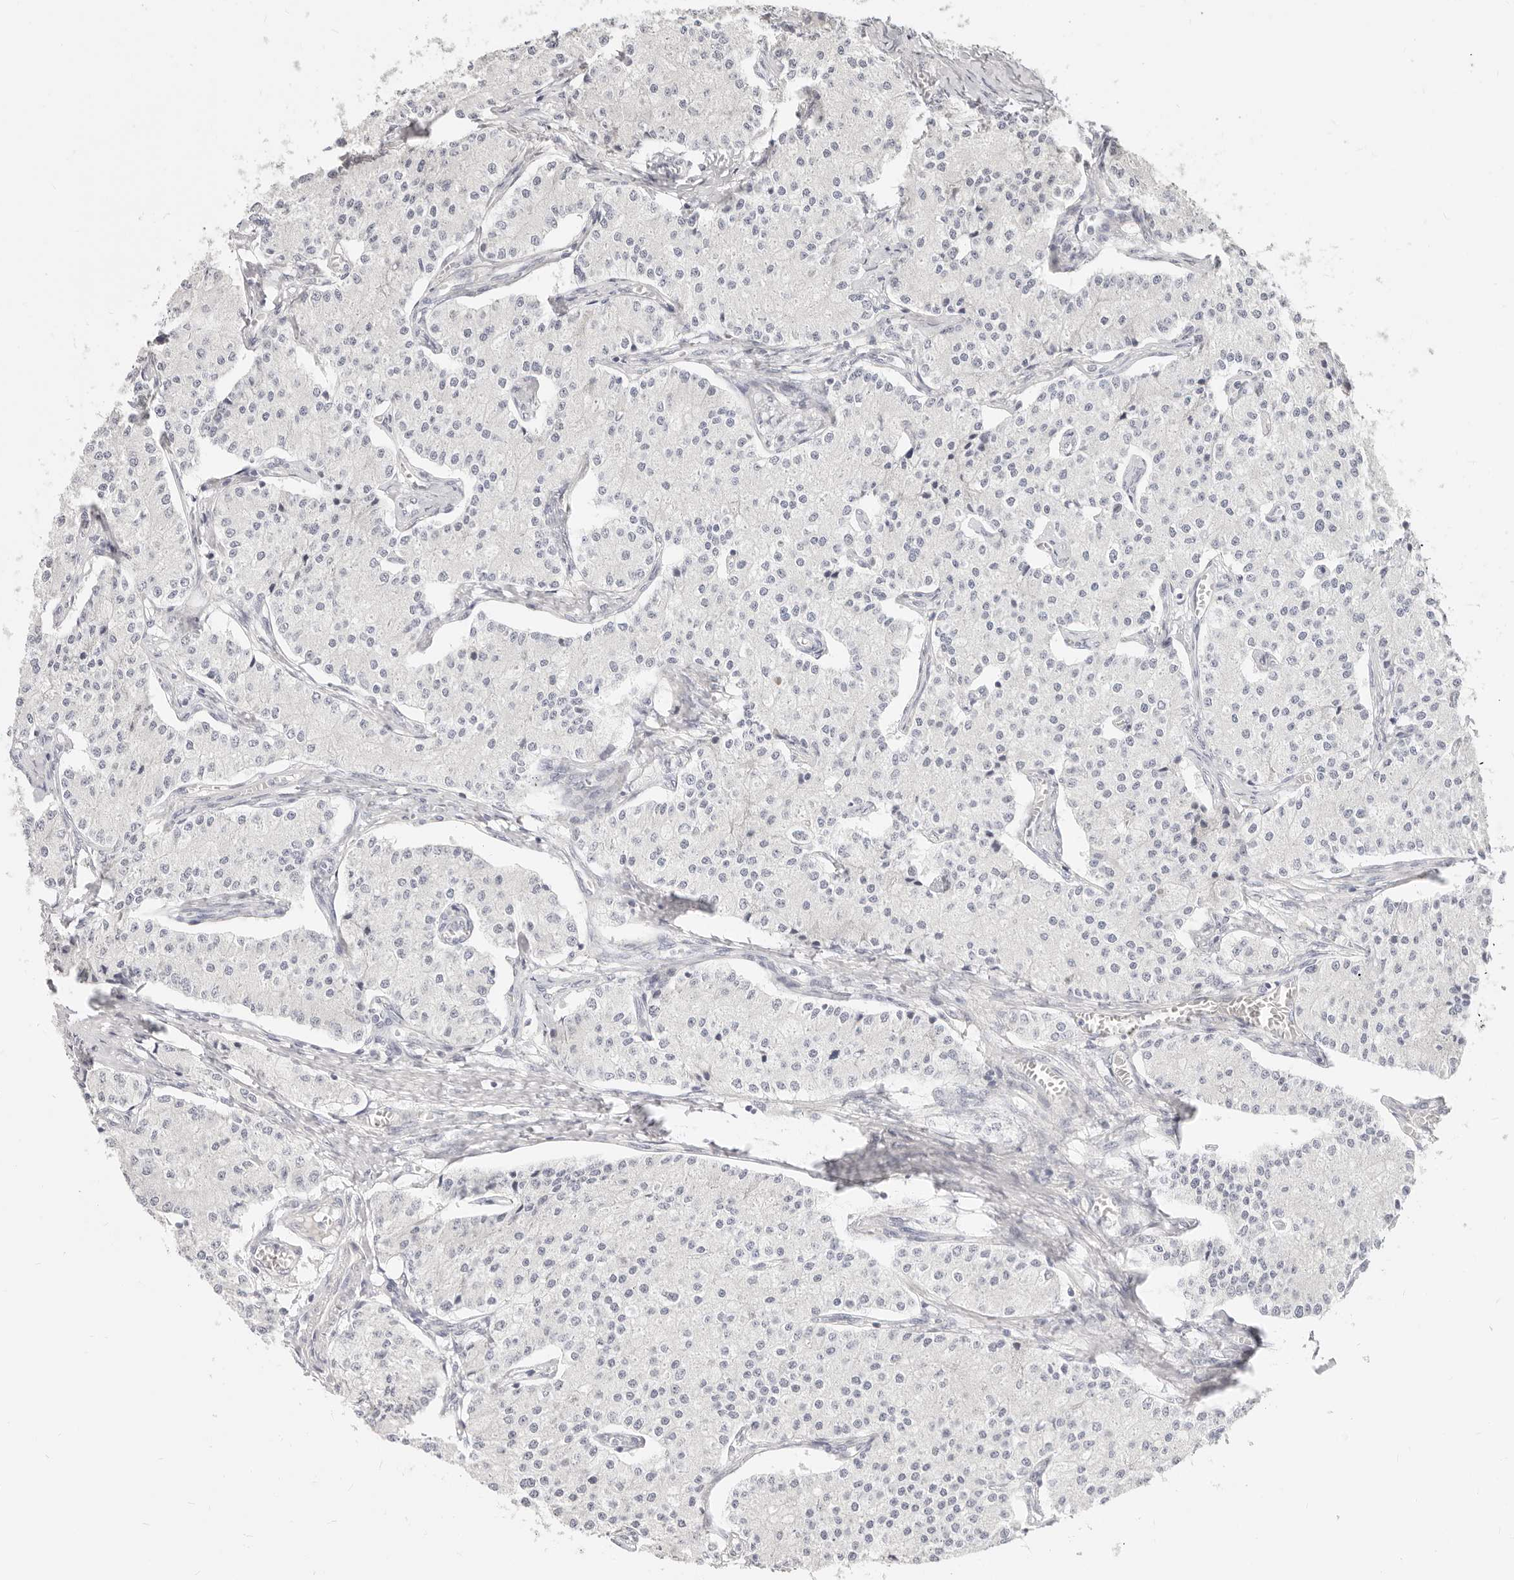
{"staining": {"intensity": "negative", "quantity": "none", "location": "none"}, "tissue": "carcinoid", "cell_type": "Tumor cells", "image_type": "cancer", "snomed": [{"axis": "morphology", "description": "Carcinoid, malignant, NOS"}, {"axis": "topography", "description": "Colon"}], "caption": "Immunohistochemical staining of carcinoid demonstrates no significant expression in tumor cells.", "gene": "DTNBP1", "patient": {"sex": "female", "age": 52}}